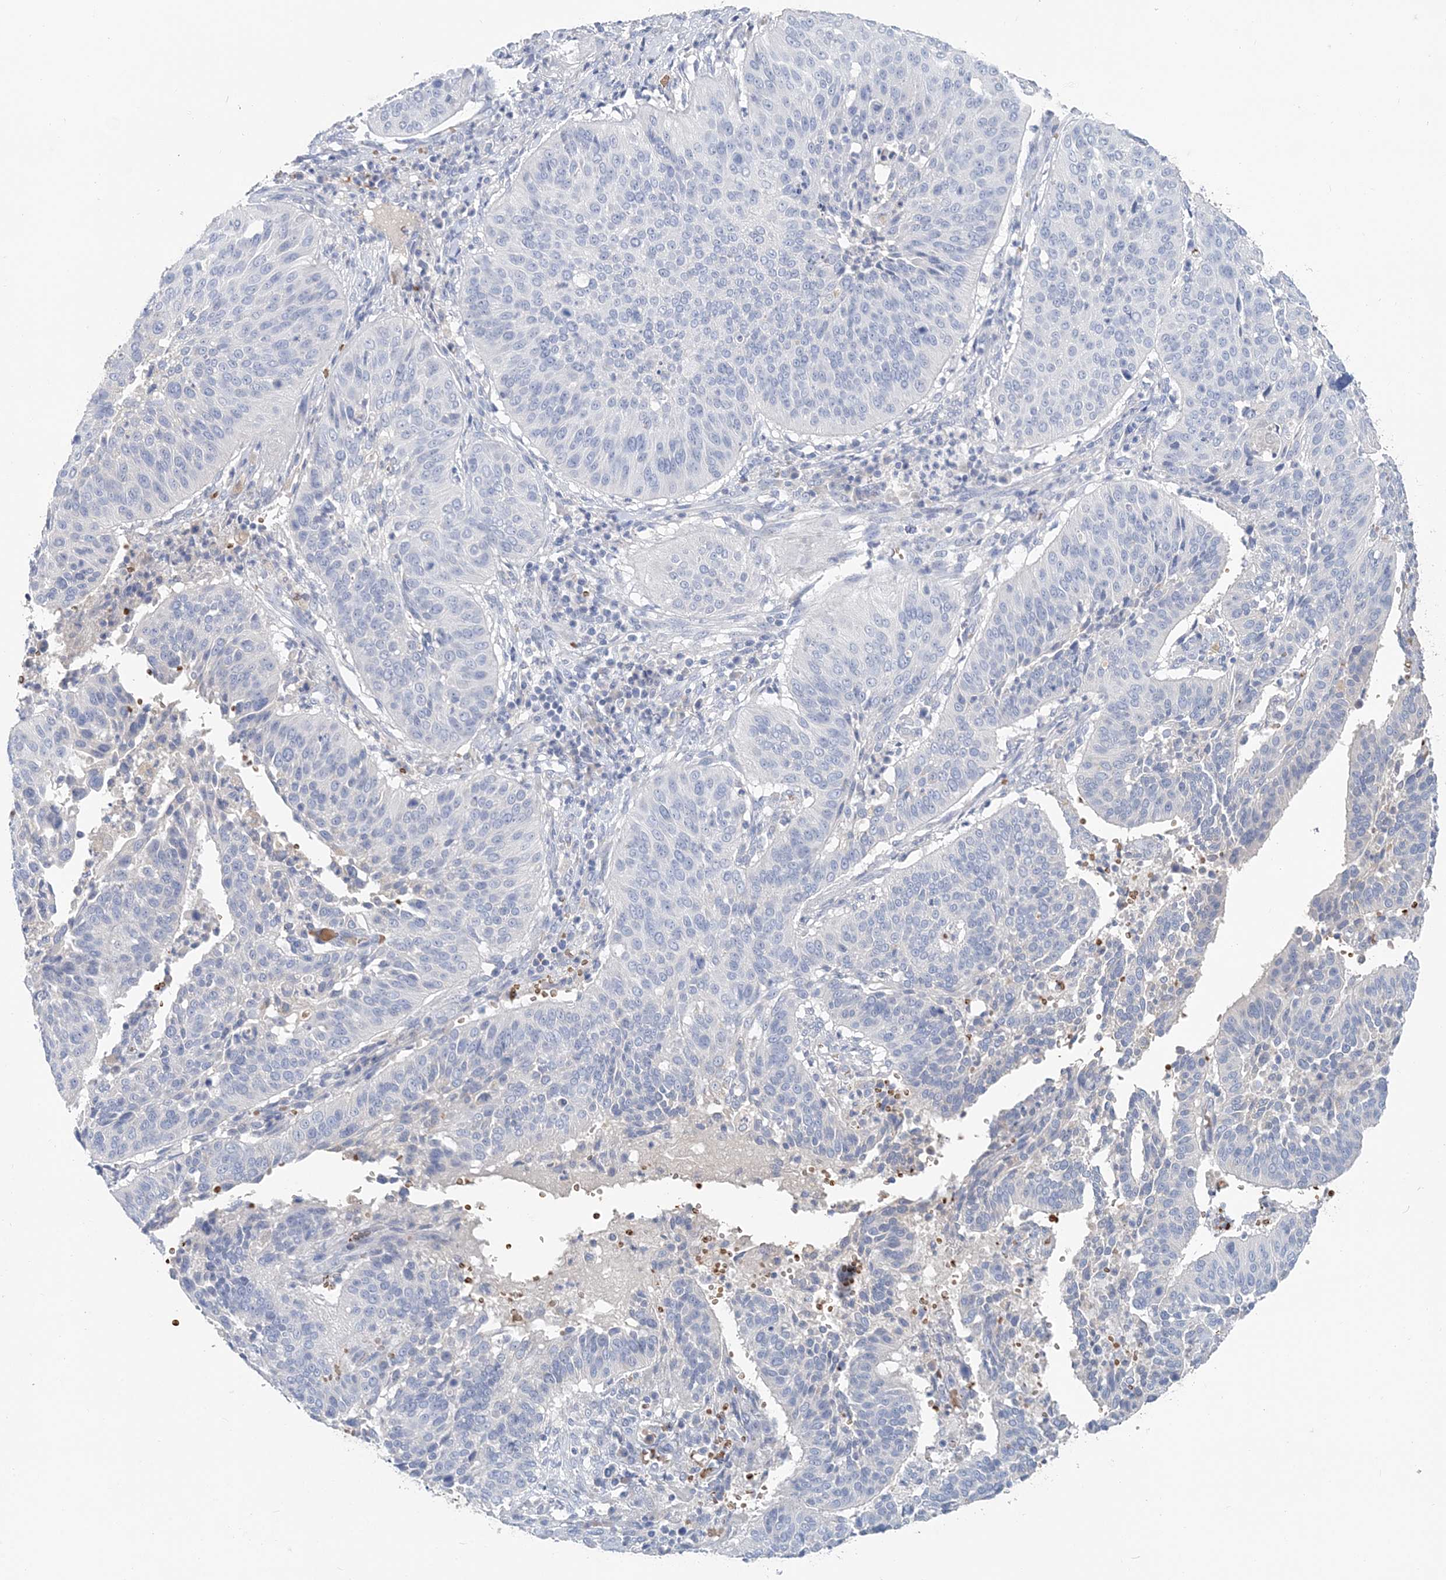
{"staining": {"intensity": "negative", "quantity": "none", "location": "none"}, "tissue": "cervical cancer", "cell_type": "Tumor cells", "image_type": "cancer", "snomed": [{"axis": "morphology", "description": "Normal tissue, NOS"}, {"axis": "morphology", "description": "Squamous cell carcinoma, NOS"}, {"axis": "topography", "description": "Cervix"}], "caption": "Immunohistochemistry histopathology image of neoplastic tissue: human cervical squamous cell carcinoma stained with DAB (3,3'-diaminobenzidine) demonstrates no significant protein expression in tumor cells.", "gene": "HBA2", "patient": {"sex": "female", "age": 39}}